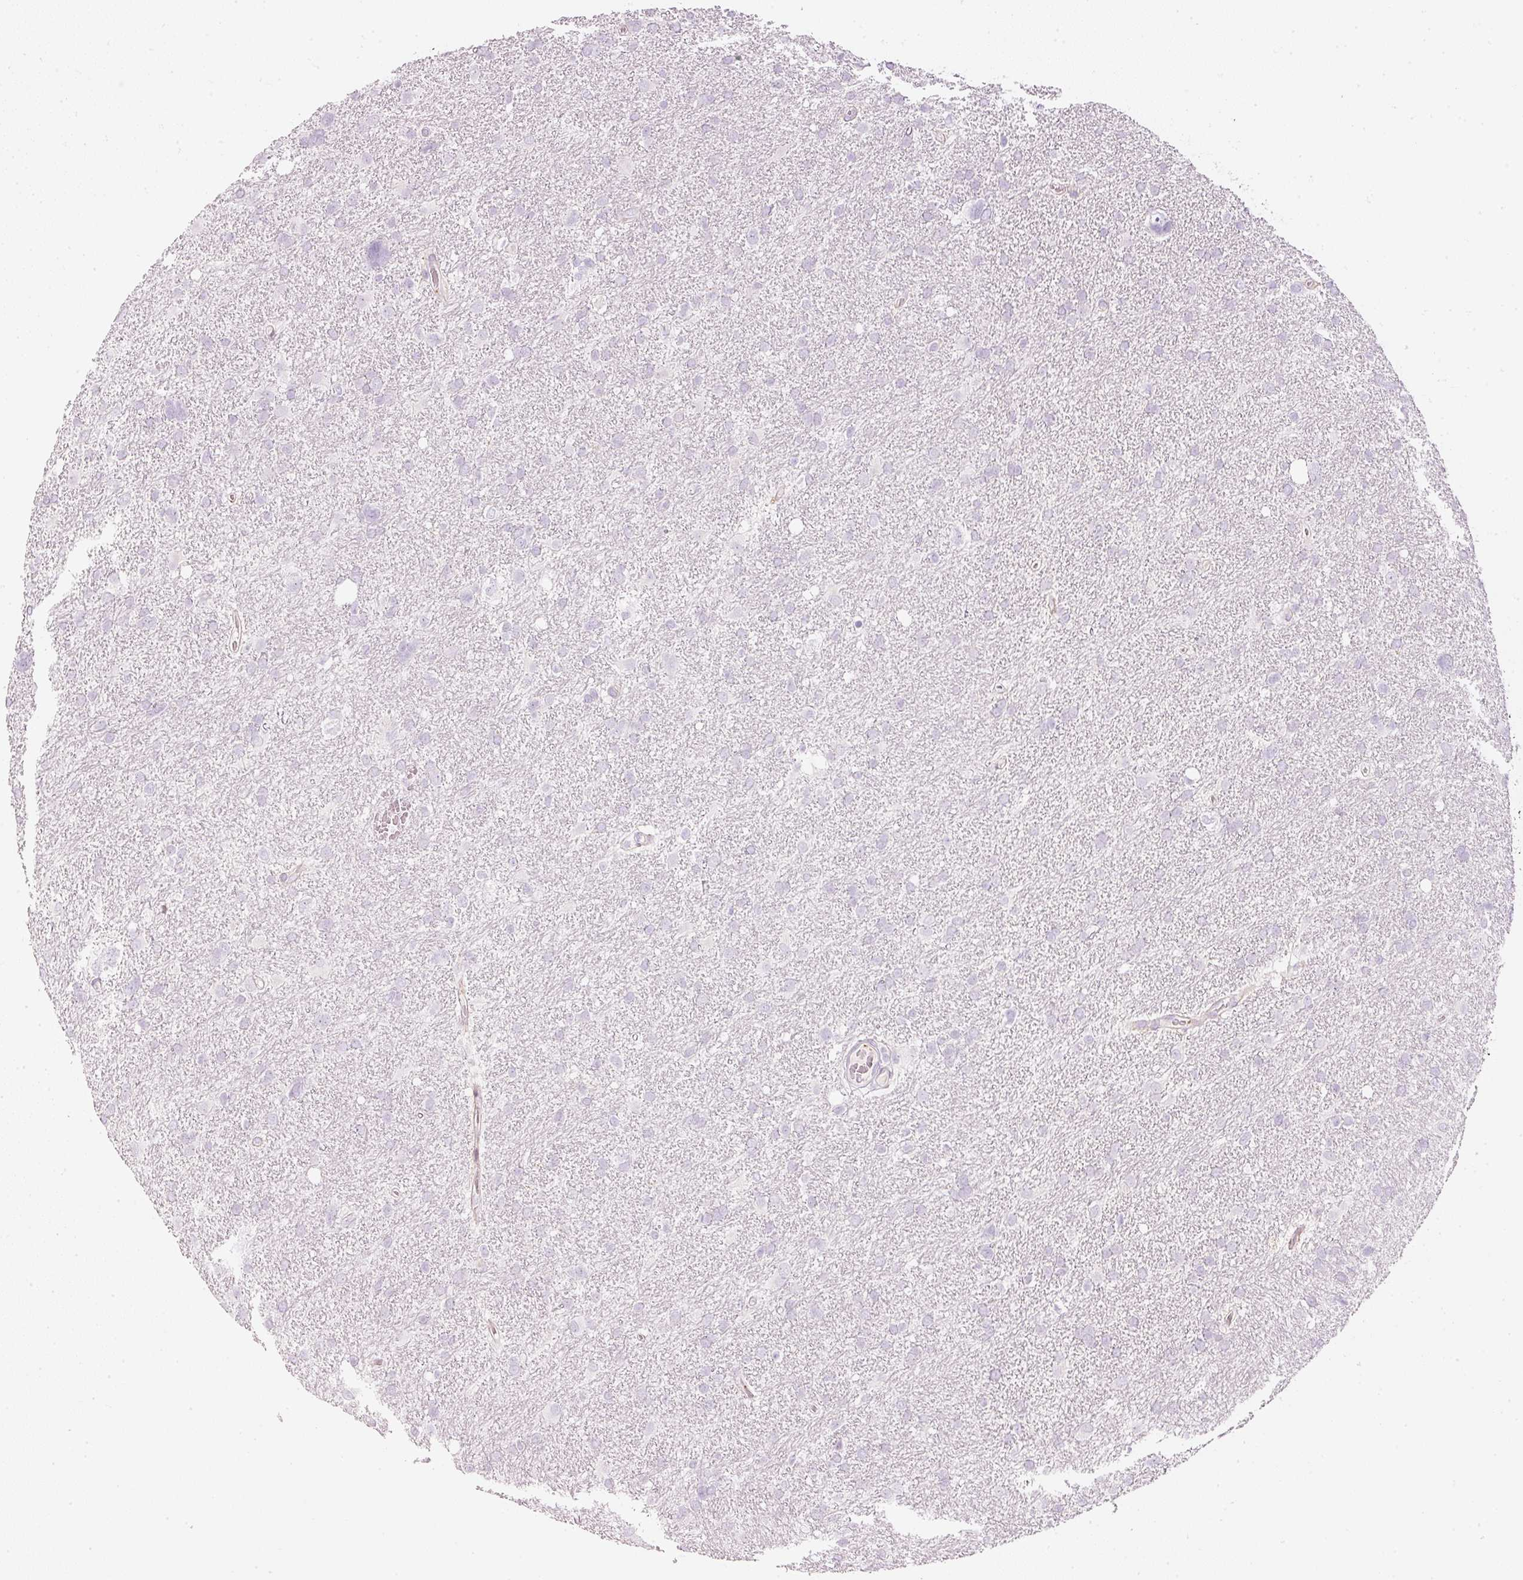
{"staining": {"intensity": "negative", "quantity": "none", "location": "none"}, "tissue": "glioma", "cell_type": "Tumor cells", "image_type": "cancer", "snomed": [{"axis": "morphology", "description": "Glioma, malignant, High grade"}, {"axis": "topography", "description": "Brain"}], "caption": "DAB immunohistochemical staining of human glioma demonstrates no significant staining in tumor cells. Brightfield microscopy of IHC stained with DAB (3,3'-diaminobenzidine) (brown) and hematoxylin (blue), captured at high magnification.", "gene": "LECT2", "patient": {"sex": "male", "age": 61}}